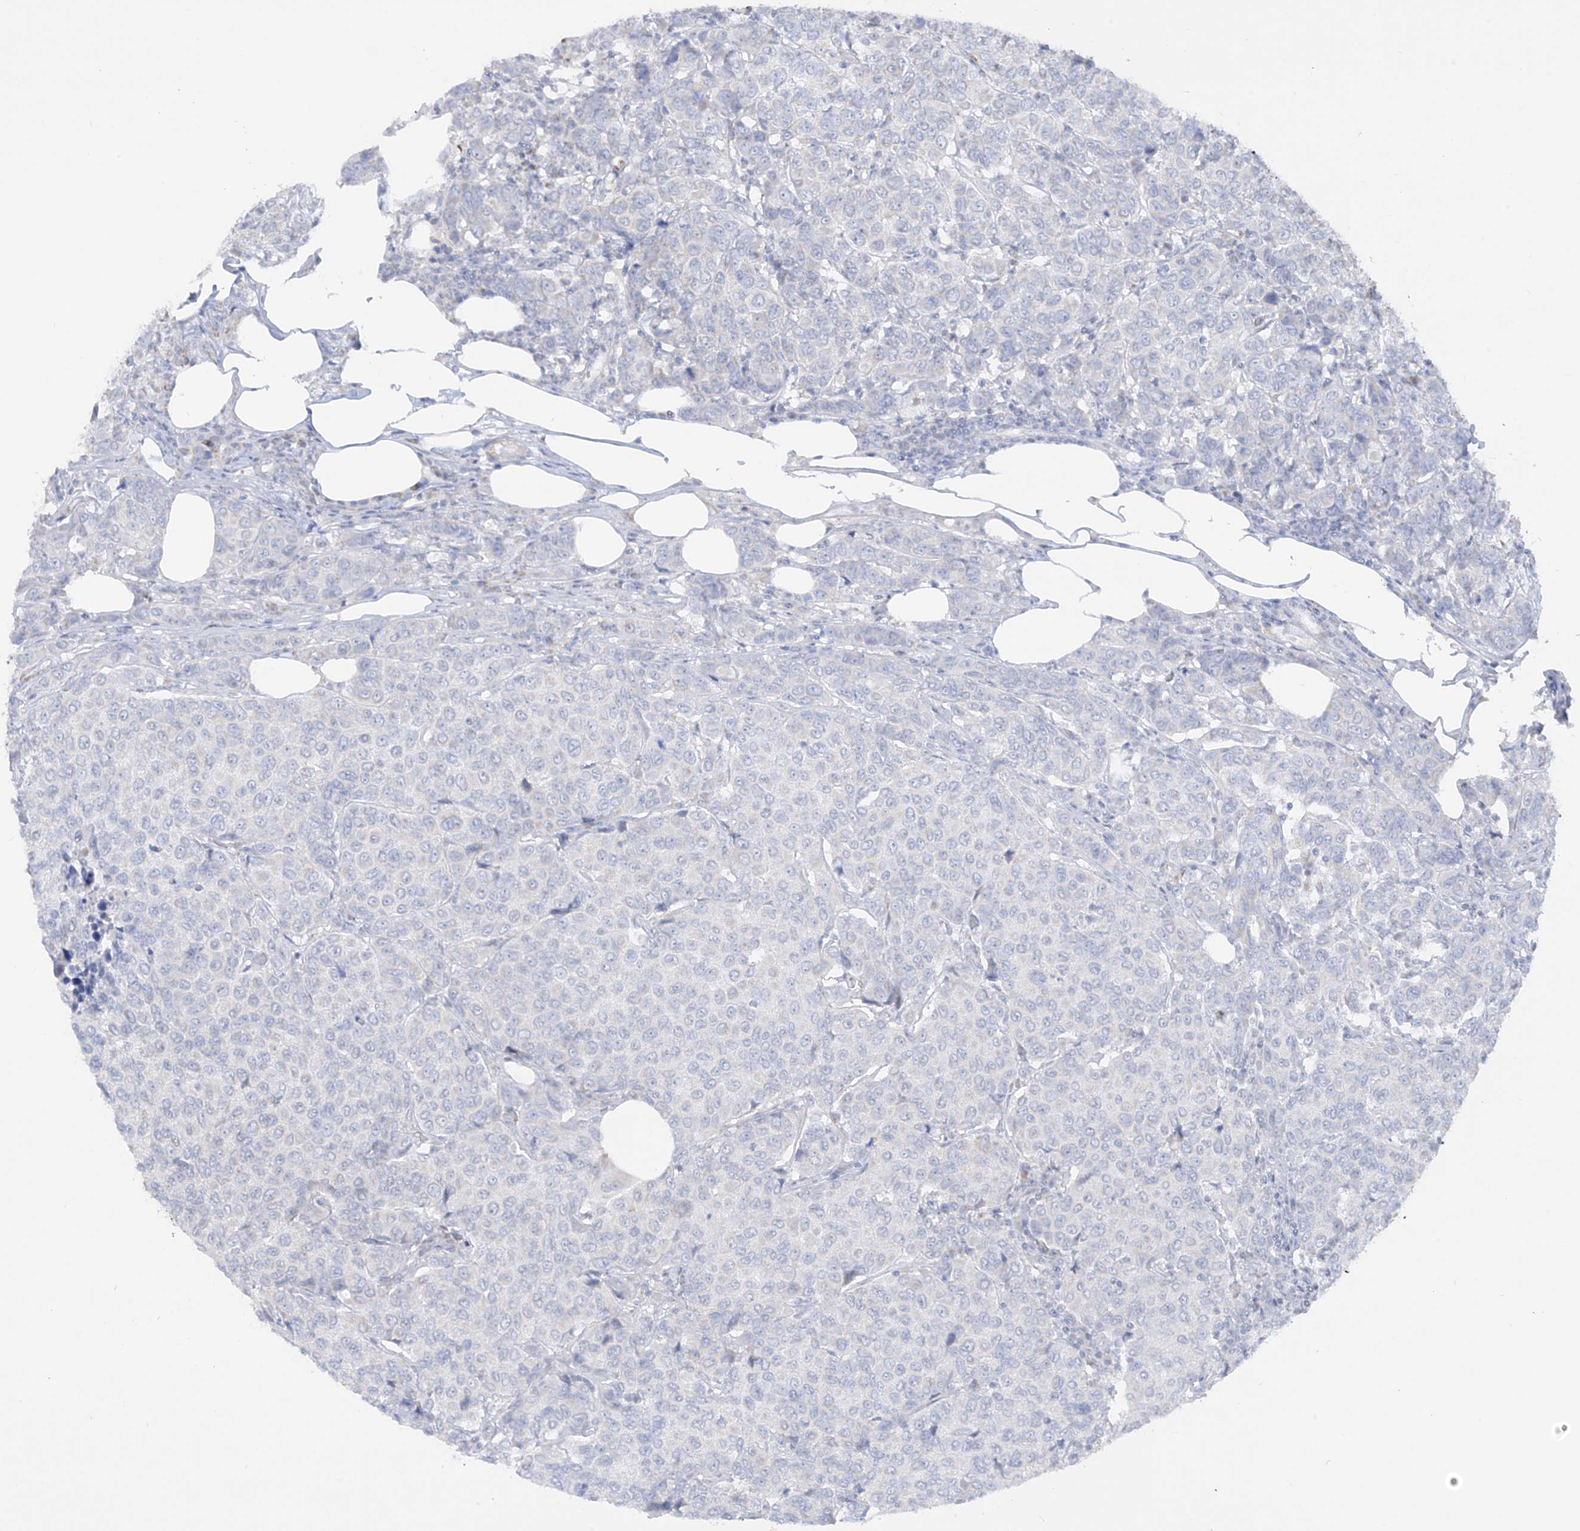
{"staining": {"intensity": "negative", "quantity": "none", "location": "none"}, "tissue": "breast cancer", "cell_type": "Tumor cells", "image_type": "cancer", "snomed": [{"axis": "morphology", "description": "Duct carcinoma"}, {"axis": "topography", "description": "Breast"}], "caption": "Immunohistochemistry (IHC) of breast intraductal carcinoma demonstrates no staining in tumor cells.", "gene": "SLC26A3", "patient": {"sex": "female", "age": 55}}